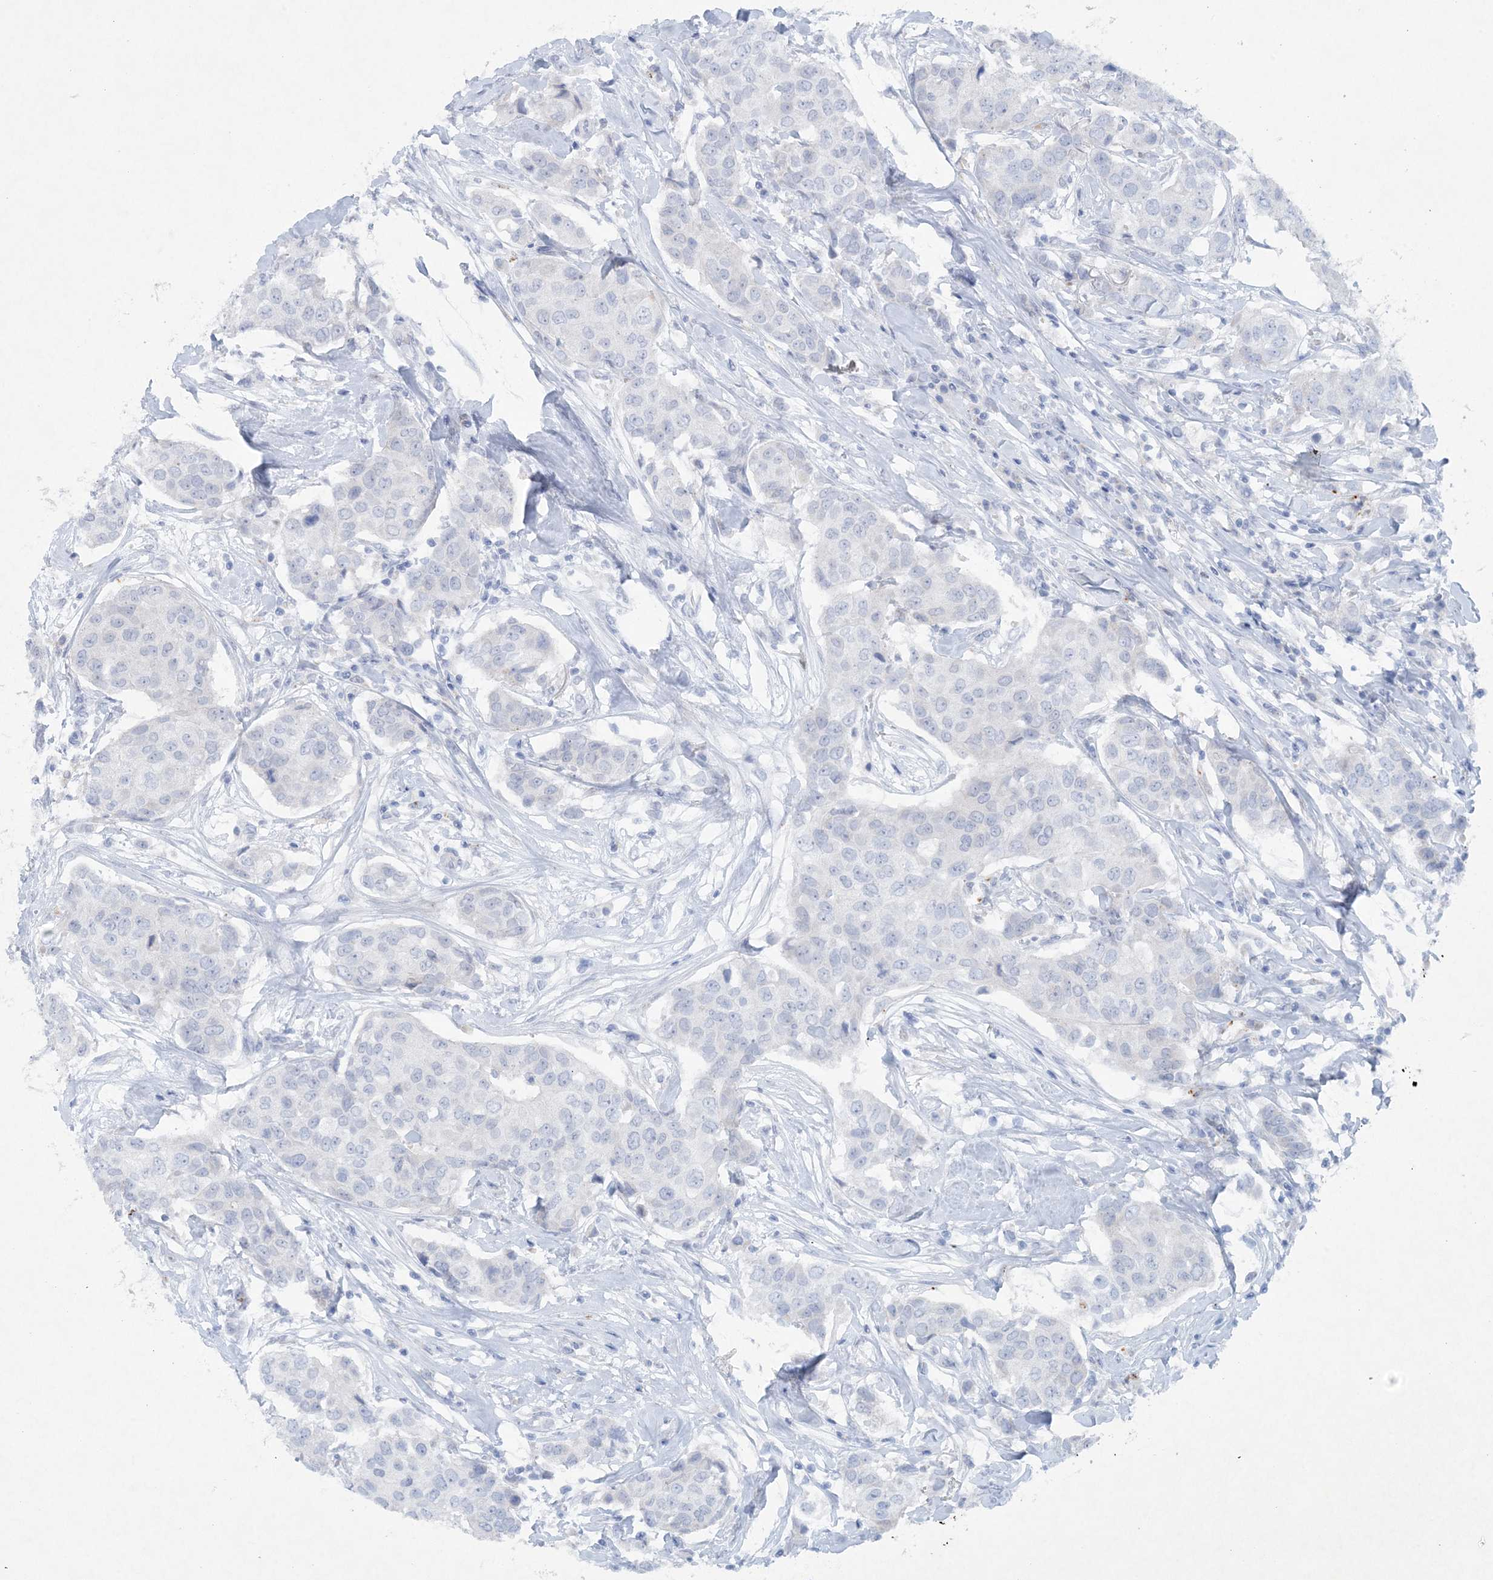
{"staining": {"intensity": "negative", "quantity": "none", "location": "none"}, "tissue": "breast cancer", "cell_type": "Tumor cells", "image_type": "cancer", "snomed": [{"axis": "morphology", "description": "Duct carcinoma"}, {"axis": "topography", "description": "Breast"}], "caption": "Protein analysis of breast intraductal carcinoma demonstrates no significant staining in tumor cells.", "gene": "GABRG1", "patient": {"sex": "female", "age": 80}}